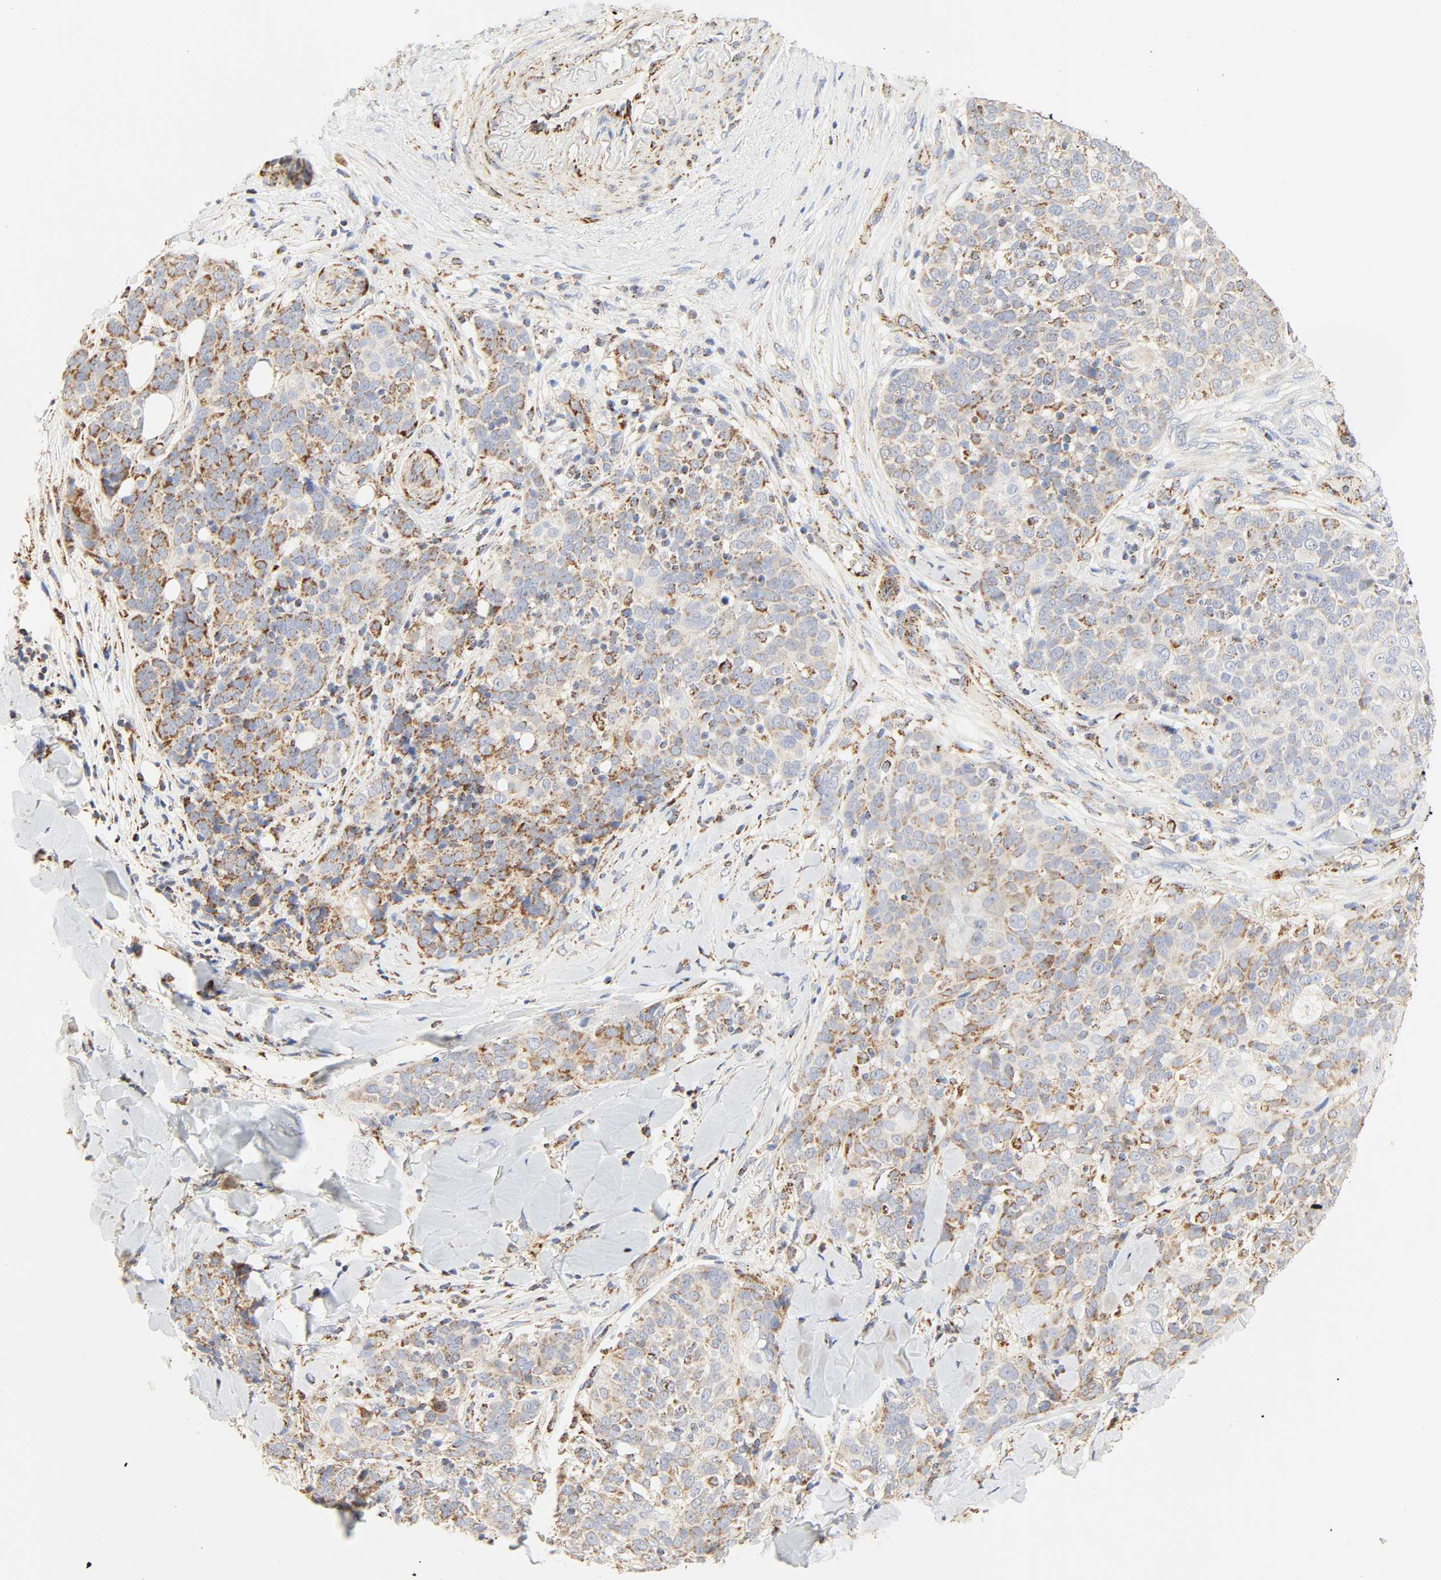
{"staining": {"intensity": "weak", "quantity": "25%-75%", "location": "cytoplasmic/membranous"}, "tissue": "skin cancer", "cell_type": "Tumor cells", "image_type": "cancer", "snomed": [{"axis": "morphology", "description": "Normal tissue, NOS"}, {"axis": "morphology", "description": "Squamous cell carcinoma, NOS"}, {"axis": "topography", "description": "Skin"}], "caption": "Brown immunohistochemical staining in human squamous cell carcinoma (skin) exhibits weak cytoplasmic/membranous positivity in about 25%-75% of tumor cells.", "gene": "ACAT1", "patient": {"sex": "female", "age": 83}}